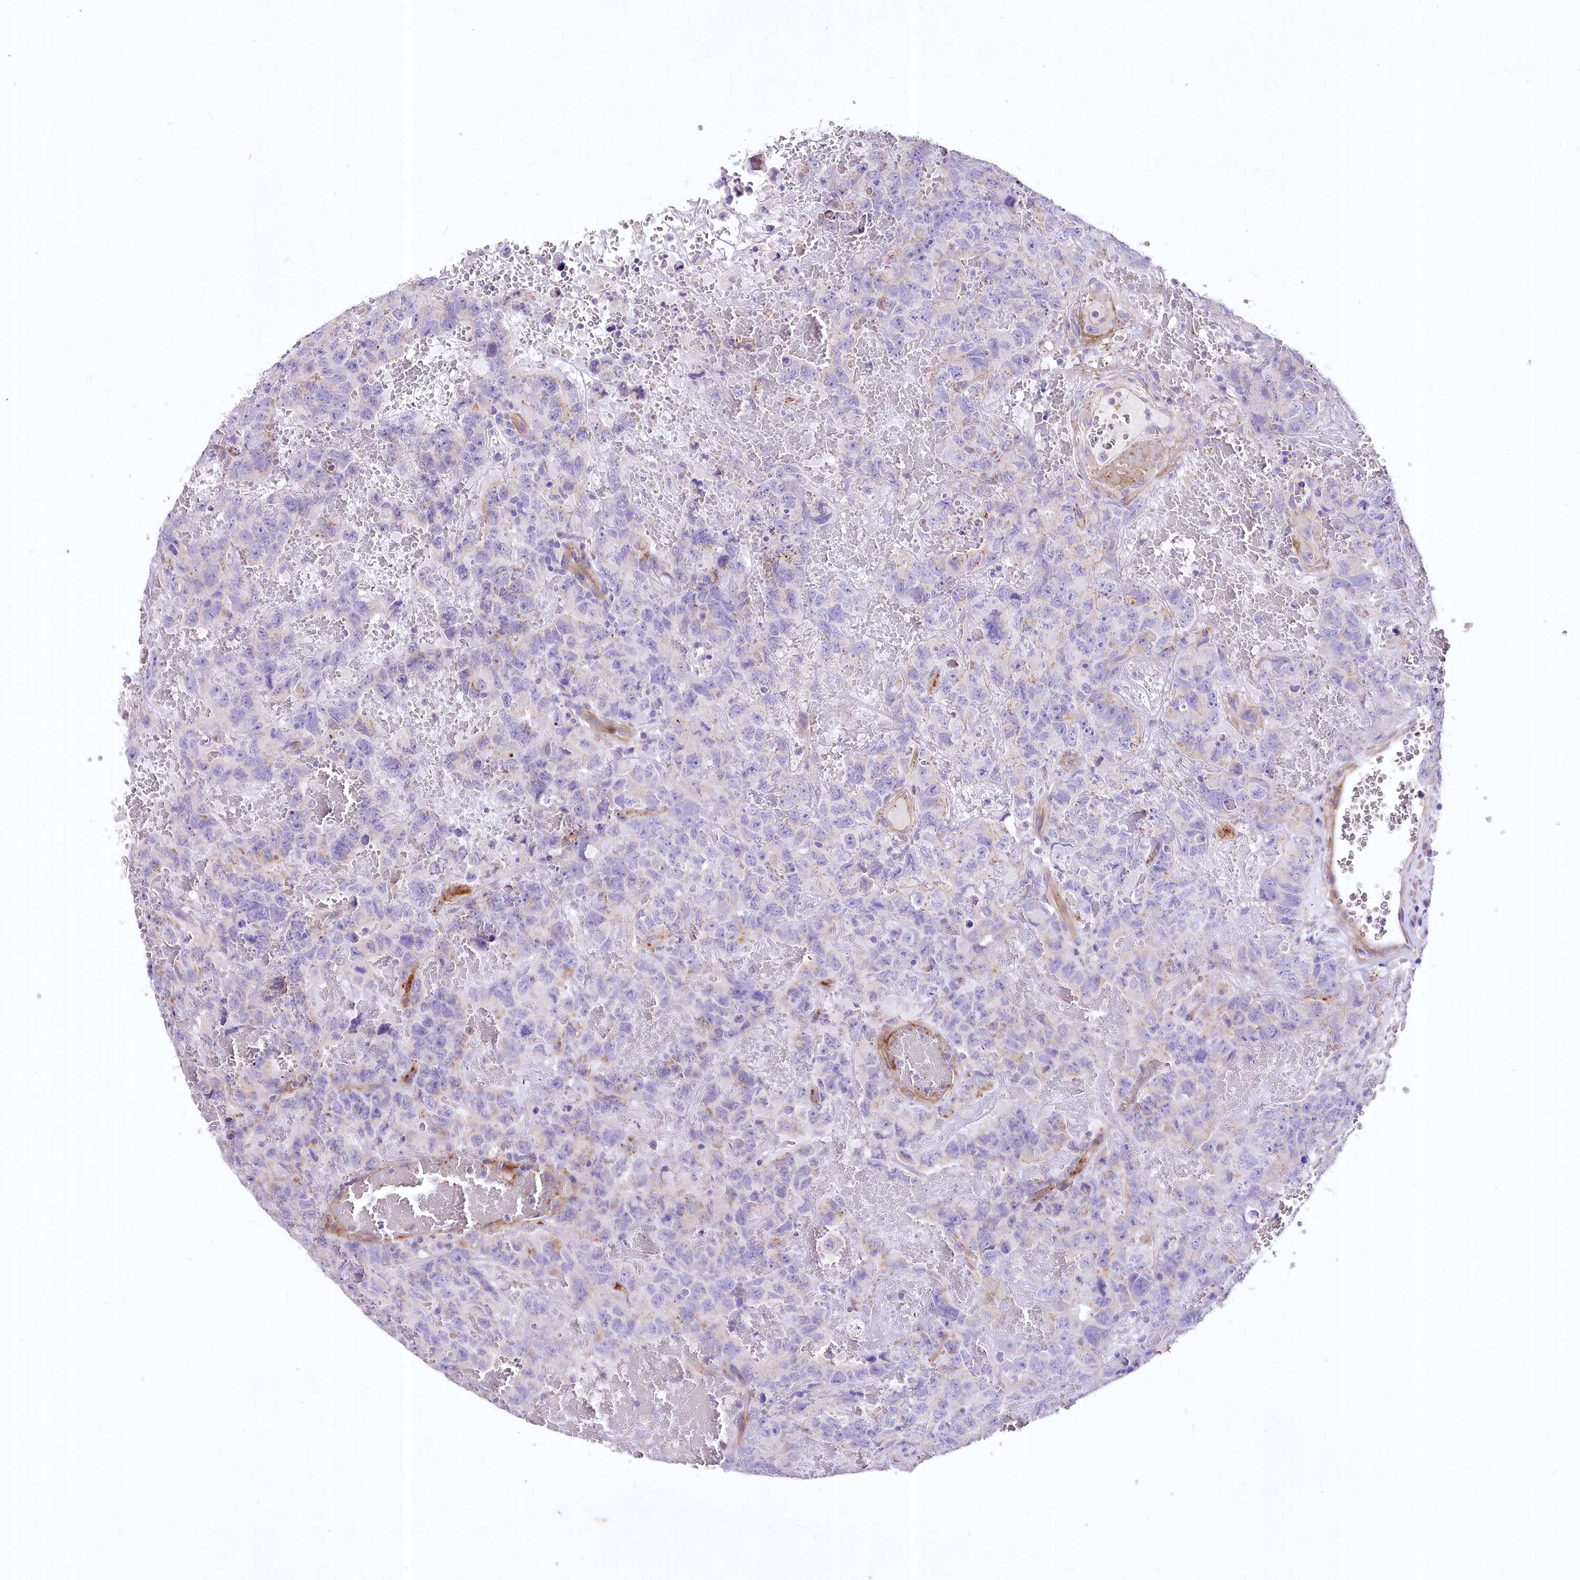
{"staining": {"intensity": "negative", "quantity": "none", "location": "none"}, "tissue": "testis cancer", "cell_type": "Tumor cells", "image_type": "cancer", "snomed": [{"axis": "morphology", "description": "Carcinoma, Embryonal, NOS"}, {"axis": "topography", "description": "Testis"}], "caption": "Embryonal carcinoma (testis) was stained to show a protein in brown. There is no significant expression in tumor cells.", "gene": "RDH16", "patient": {"sex": "male", "age": 45}}